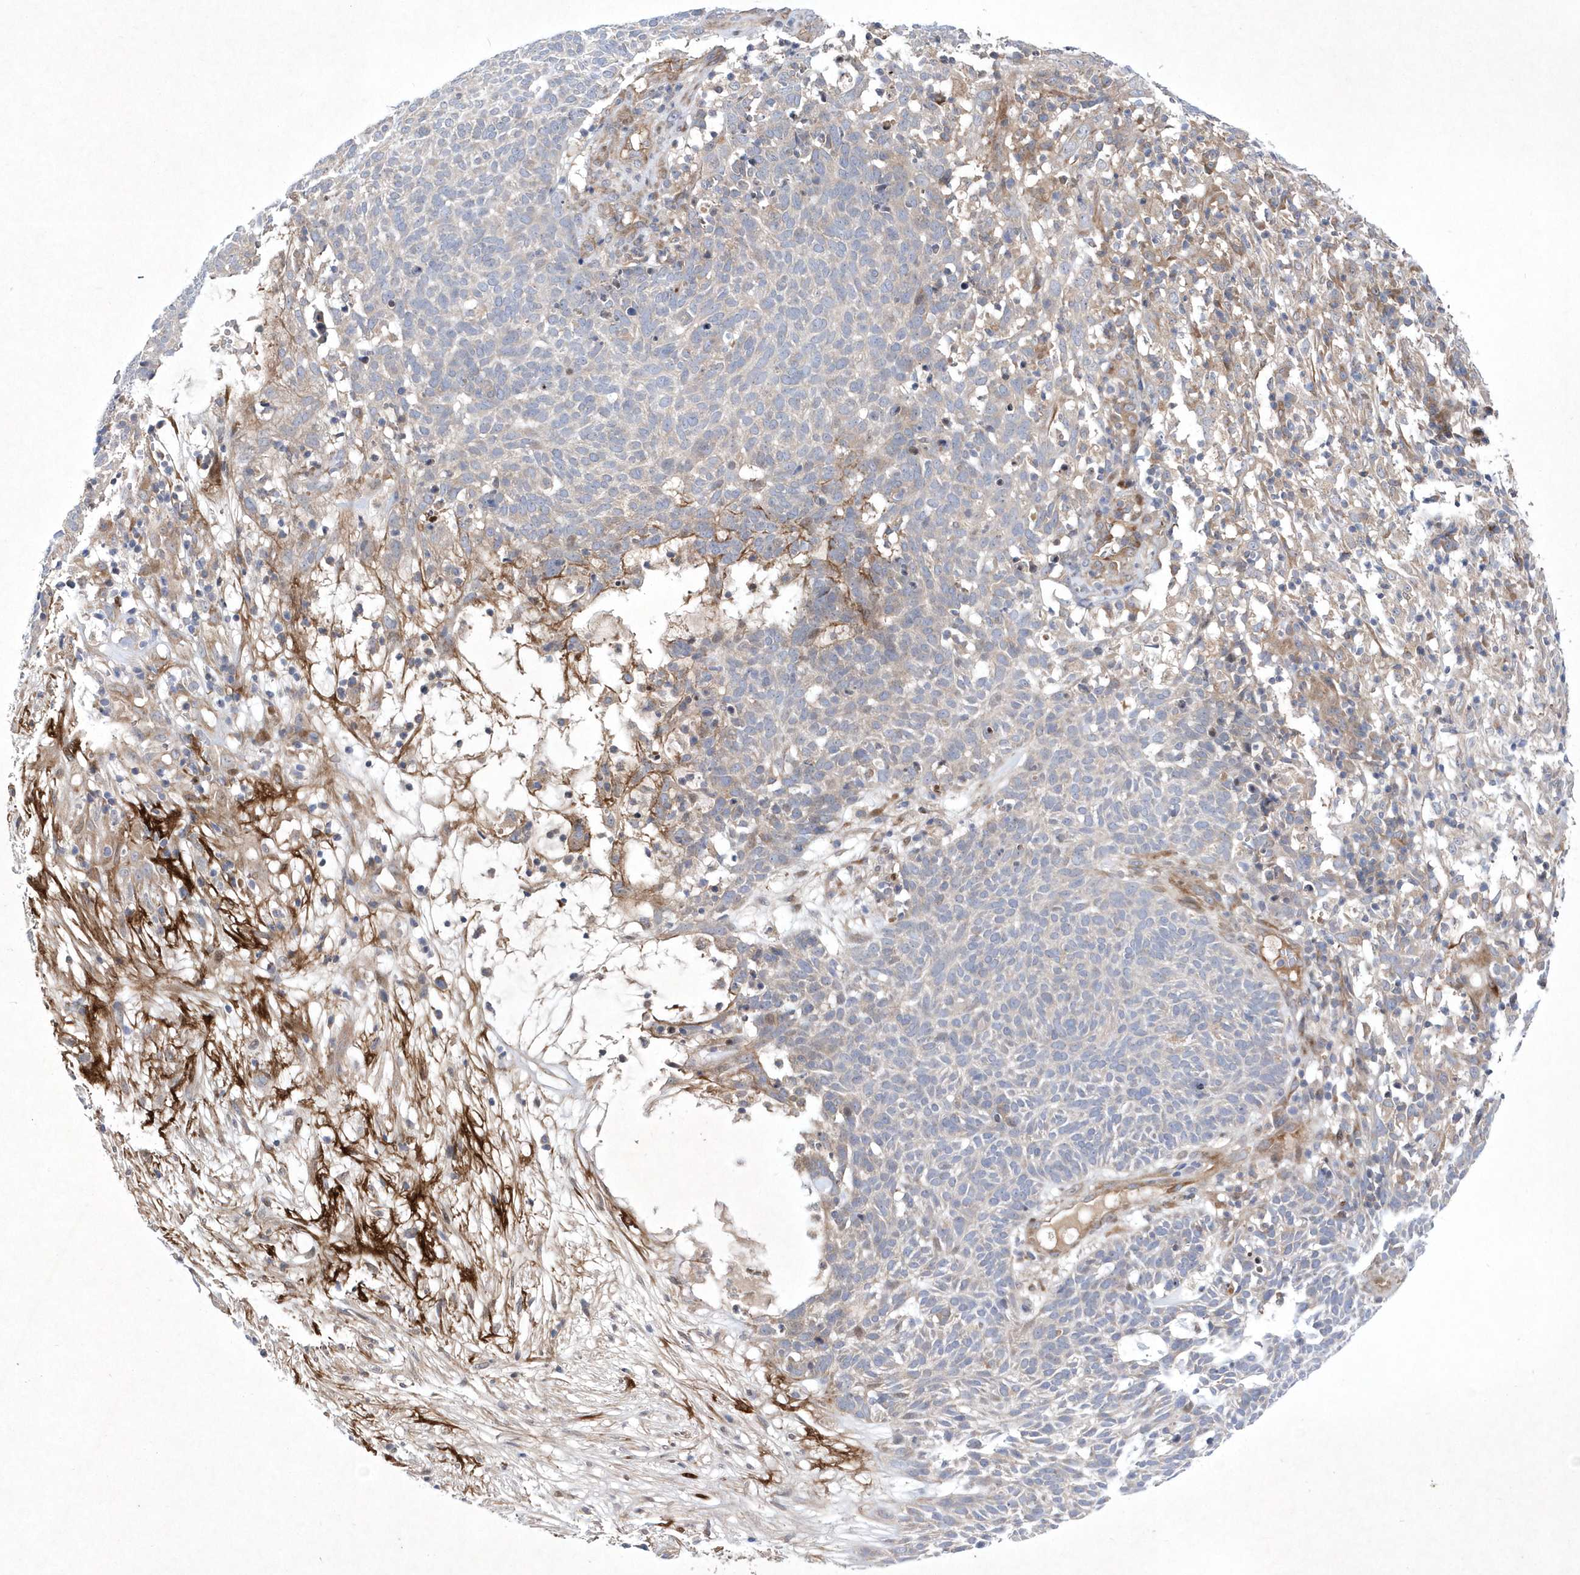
{"staining": {"intensity": "negative", "quantity": "none", "location": "none"}, "tissue": "skin cancer", "cell_type": "Tumor cells", "image_type": "cancer", "snomed": [{"axis": "morphology", "description": "Squamous cell carcinoma, NOS"}, {"axis": "topography", "description": "Skin"}], "caption": "High magnification brightfield microscopy of squamous cell carcinoma (skin) stained with DAB (brown) and counterstained with hematoxylin (blue): tumor cells show no significant staining.", "gene": "DSPP", "patient": {"sex": "female", "age": 90}}